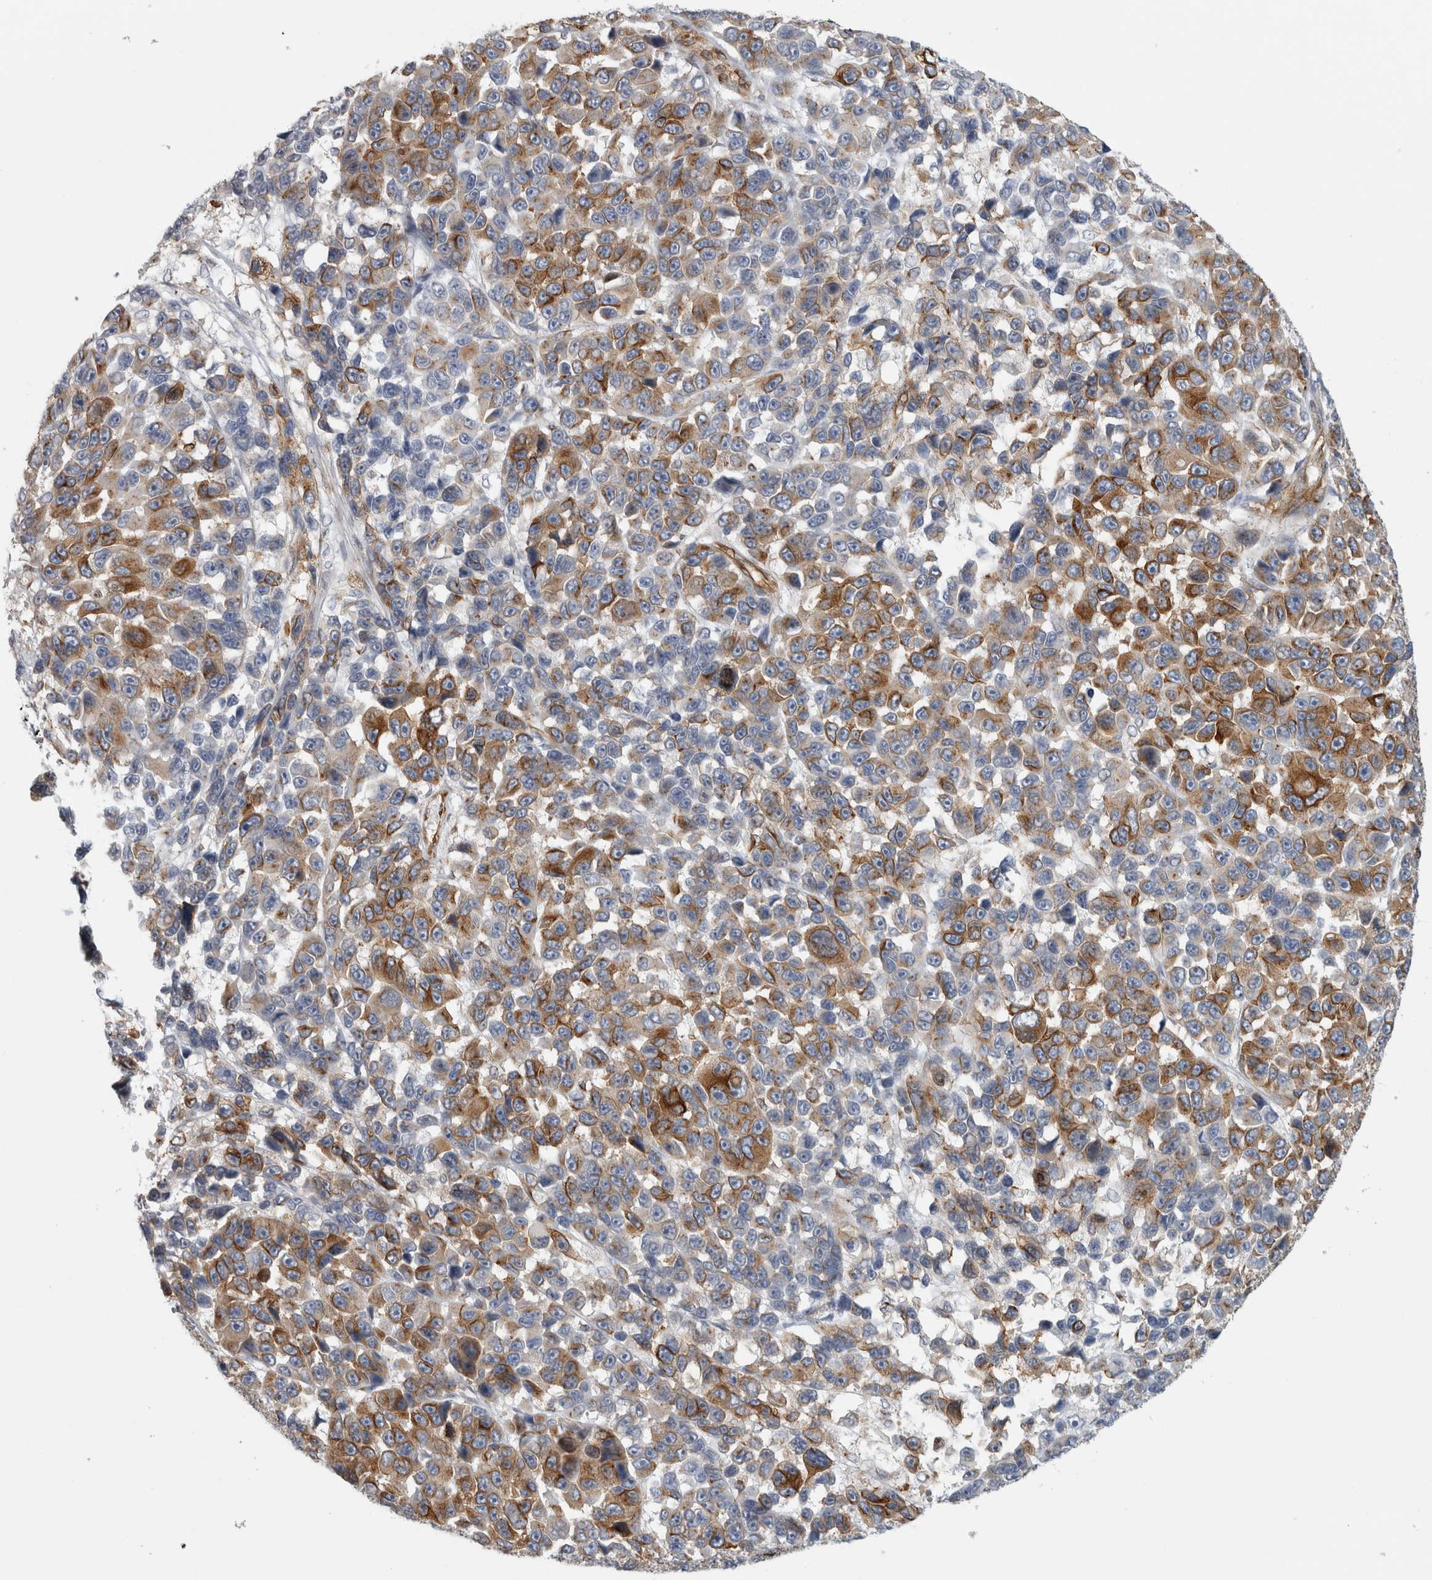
{"staining": {"intensity": "moderate", "quantity": ">75%", "location": "cytoplasmic/membranous"}, "tissue": "melanoma", "cell_type": "Tumor cells", "image_type": "cancer", "snomed": [{"axis": "morphology", "description": "Malignant melanoma, NOS"}, {"axis": "topography", "description": "Skin"}], "caption": "Immunohistochemical staining of malignant melanoma reveals moderate cytoplasmic/membranous protein staining in approximately >75% of tumor cells.", "gene": "PEX6", "patient": {"sex": "male", "age": 53}}